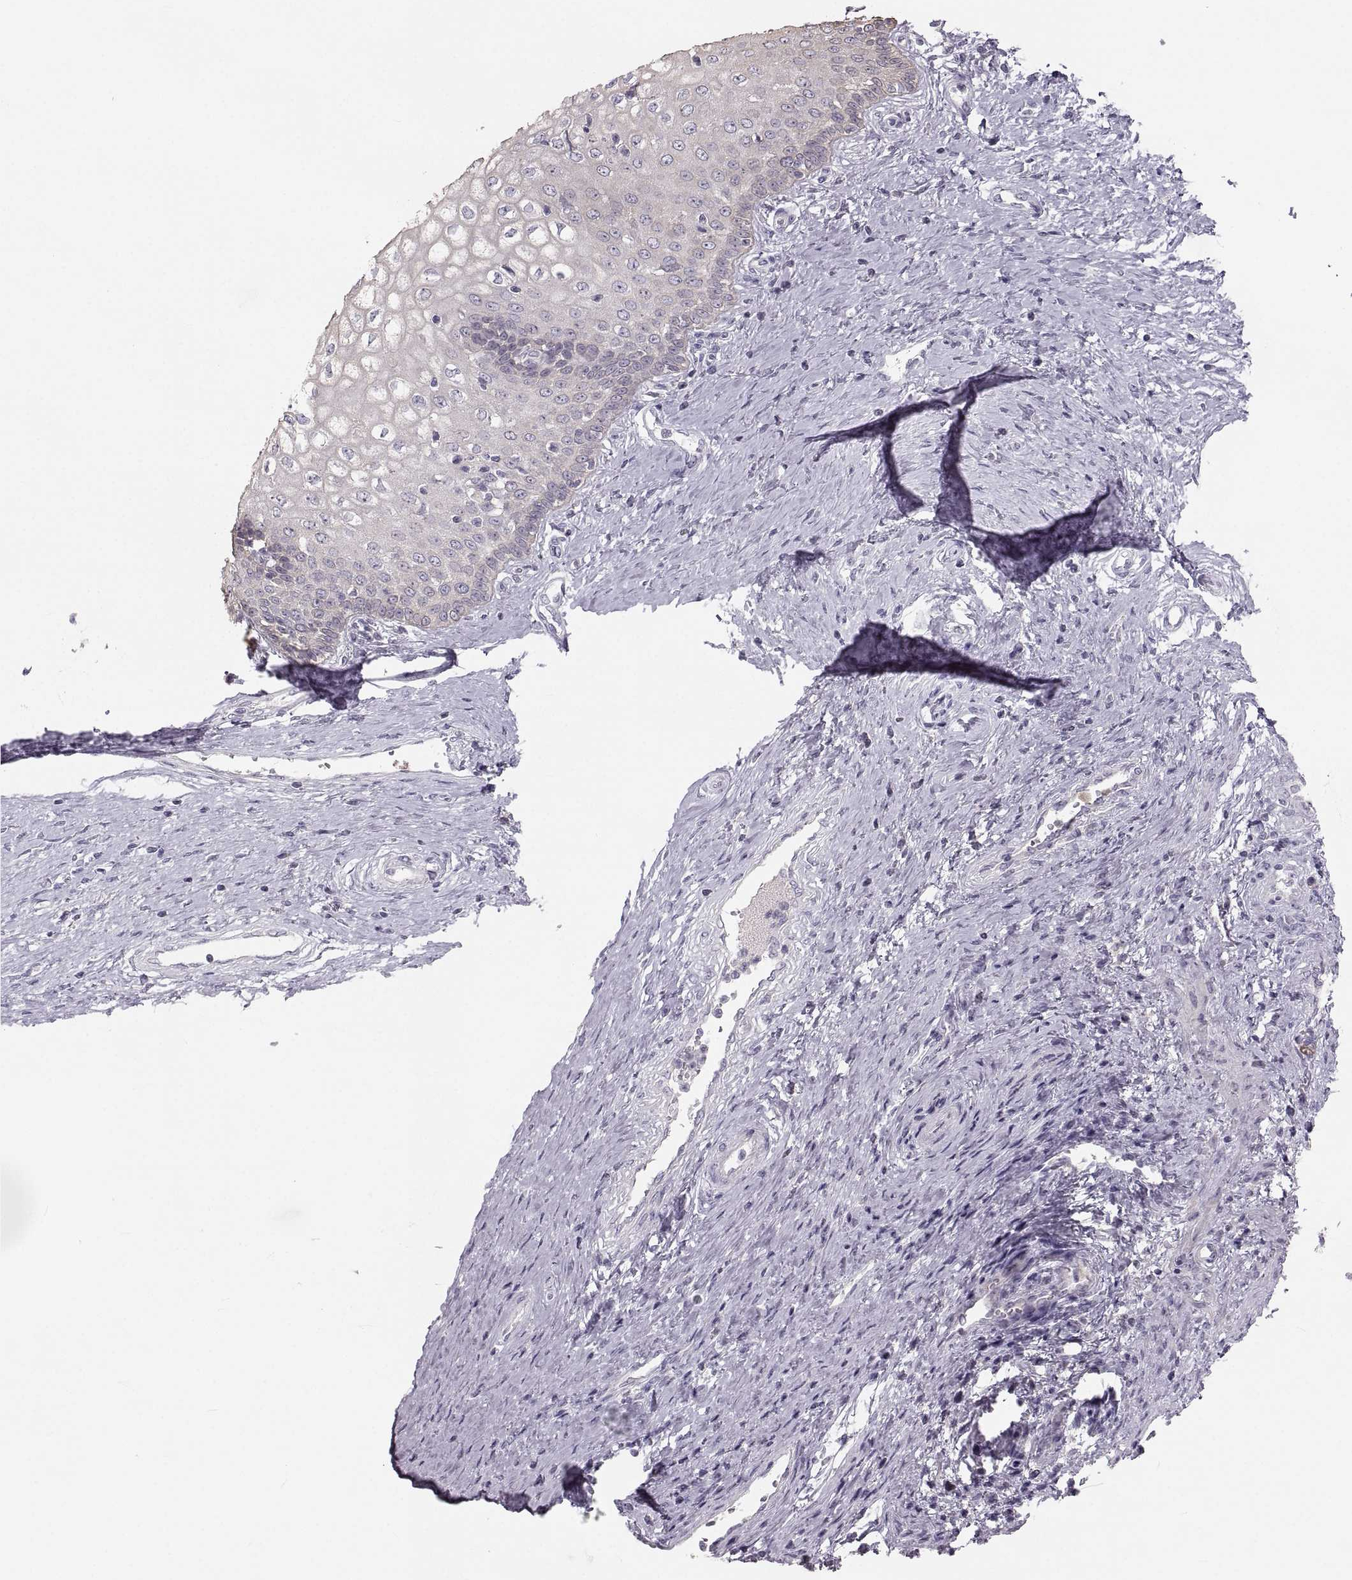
{"staining": {"intensity": "negative", "quantity": "none", "location": "none"}, "tissue": "cervical cancer", "cell_type": "Tumor cells", "image_type": "cancer", "snomed": [{"axis": "morphology", "description": "Squamous cell carcinoma, NOS"}, {"axis": "topography", "description": "Cervix"}], "caption": "Immunohistochemistry (IHC) of human cervical squamous cell carcinoma reveals no expression in tumor cells.", "gene": "RUNDC3A", "patient": {"sex": "female", "age": 26}}